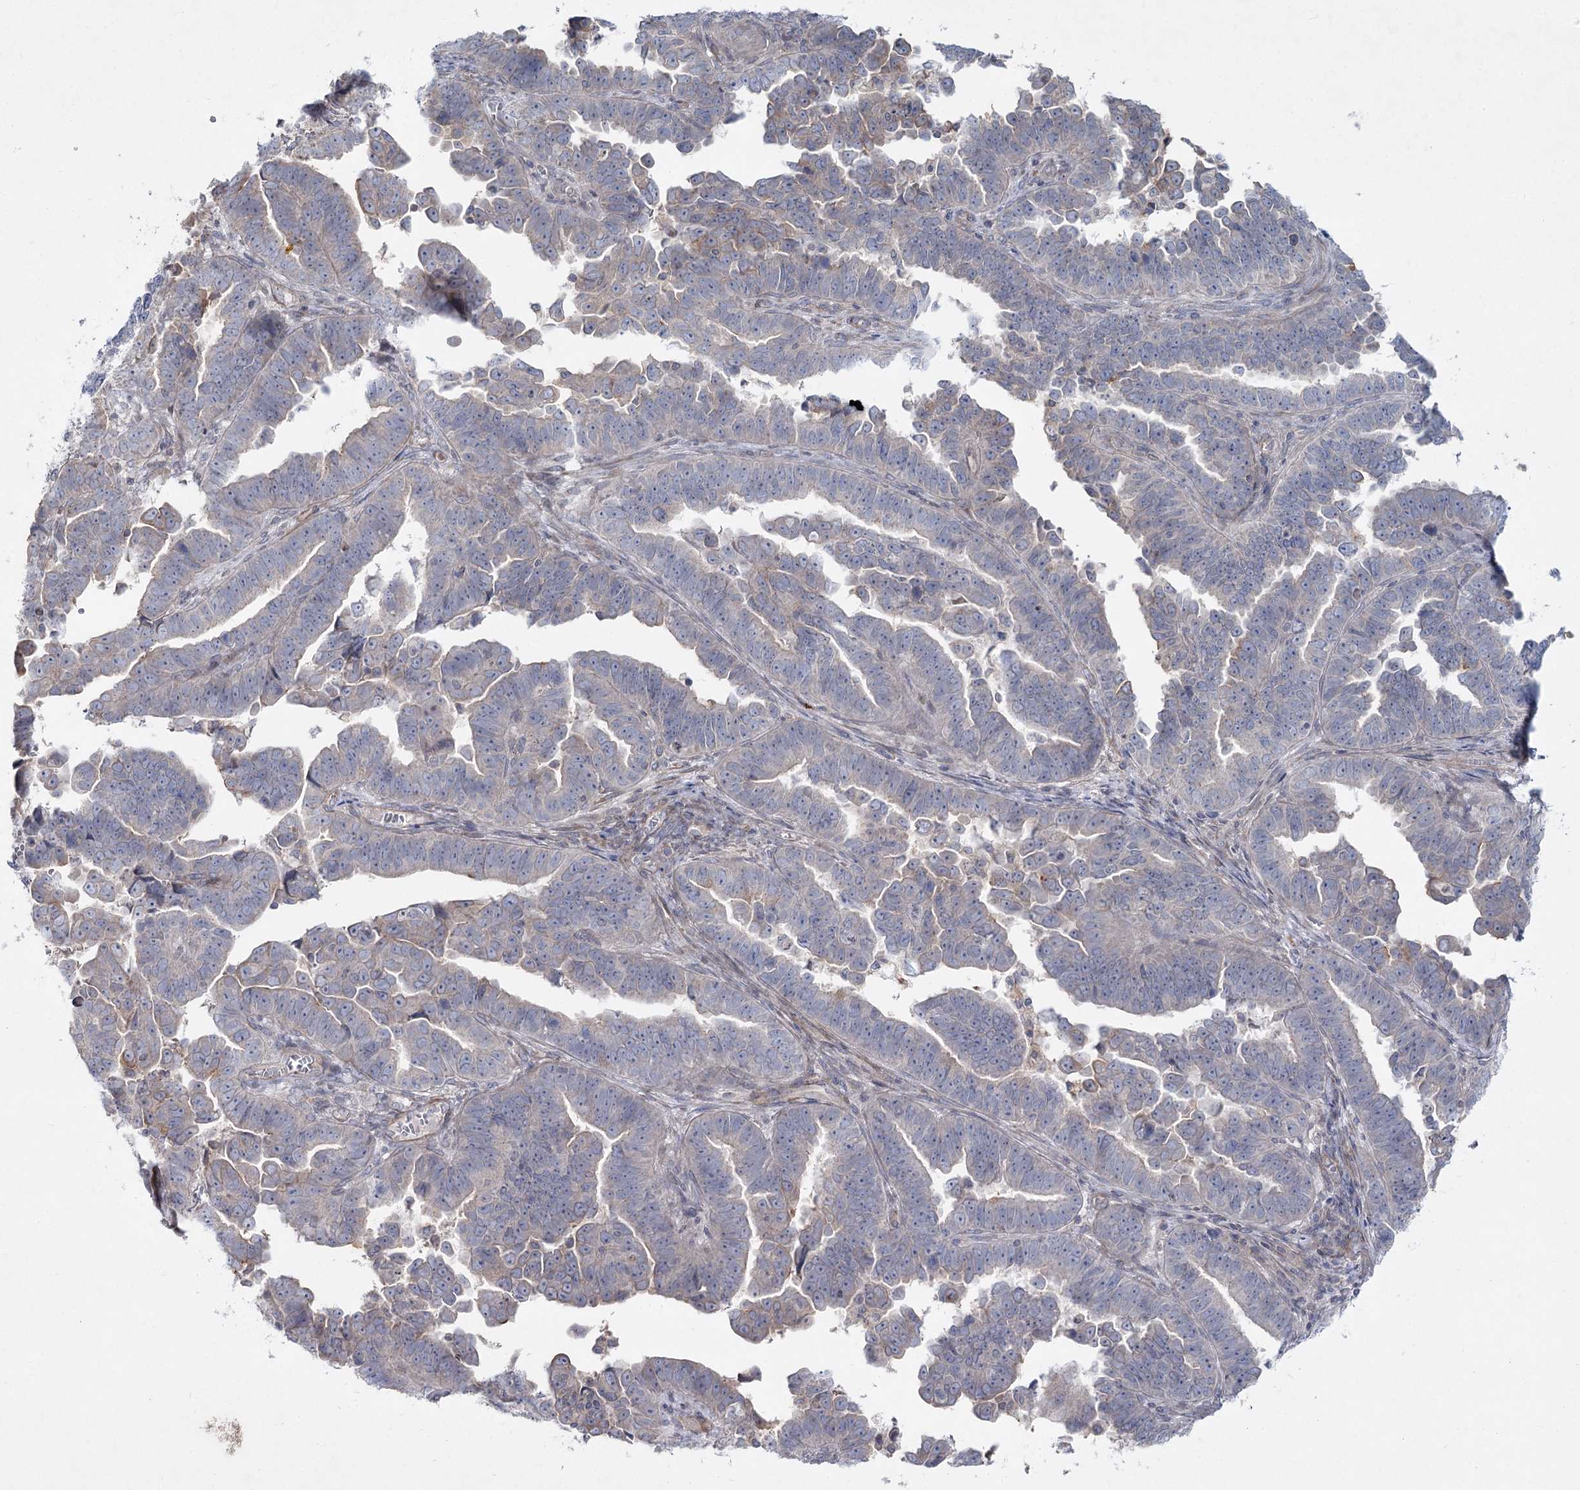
{"staining": {"intensity": "negative", "quantity": "none", "location": "none"}, "tissue": "endometrial cancer", "cell_type": "Tumor cells", "image_type": "cancer", "snomed": [{"axis": "morphology", "description": "Adenocarcinoma, NOS"}, {"axis": "topography", "description": "Endometrium"}], "caption": "There is no significant positivity in tumor cells of endometrial cancer (adenocarcinoma).", "gene": "SH3BP5L", "patient": {"sex": "female", "age": 75}}